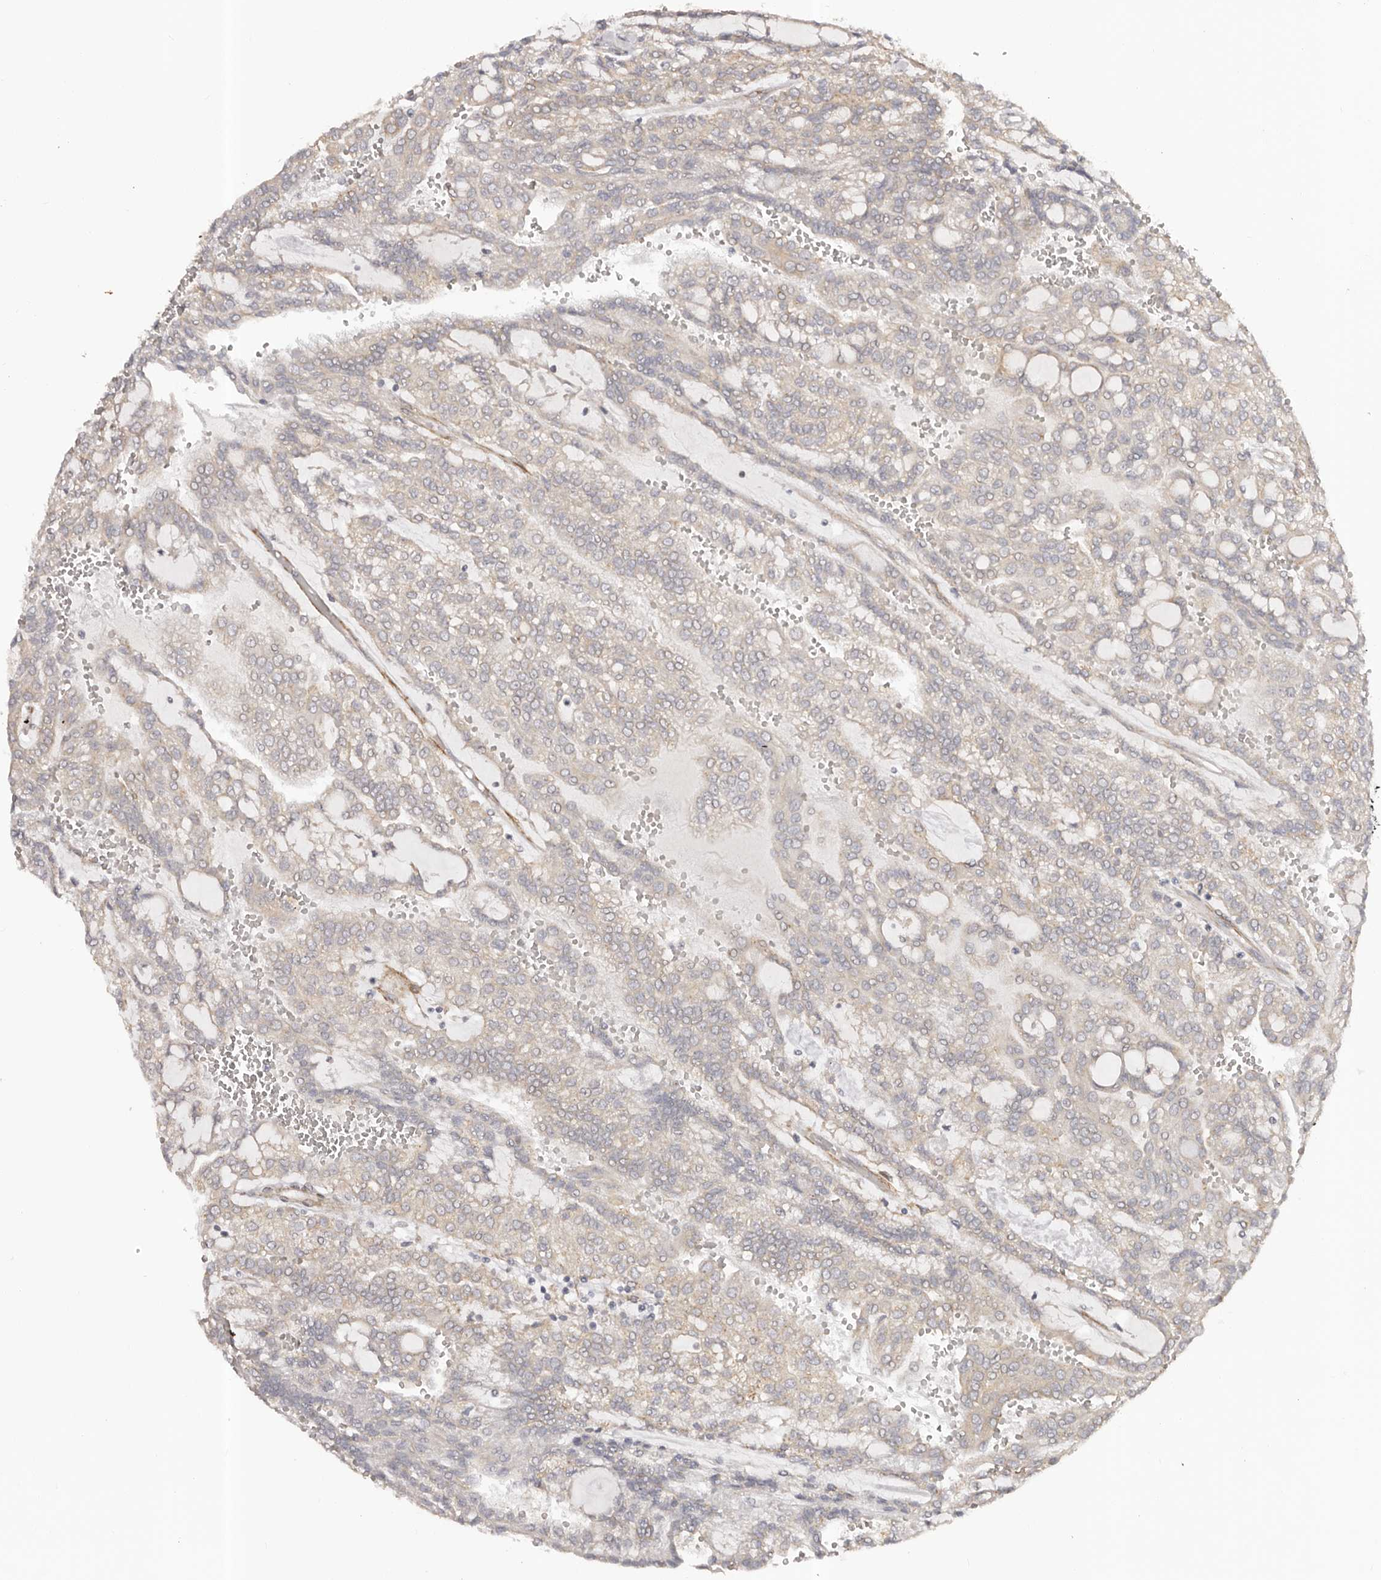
{"staining": {"intensity": "weak", "quantity": "25%-75%", "location": "cytoplasmic/membranous"}, "tissue": "renal cancer", "cell_type": "Tumor cells", "image_type": "cancer", "snomed": [{"axis": "morphology", "description": "Adenocarcinoma, NOS"}, {"axis": "topography", "description": "Kidney"}], "caption": "Weak cytoplasmic/membranous expression for a protein is seen in approximately 25%-75% of tumor cells of renal adenocarcinoma using immunohistochemistry.", "gene": "MICAL2", "patient": {"sex": "male", "age": 63}}